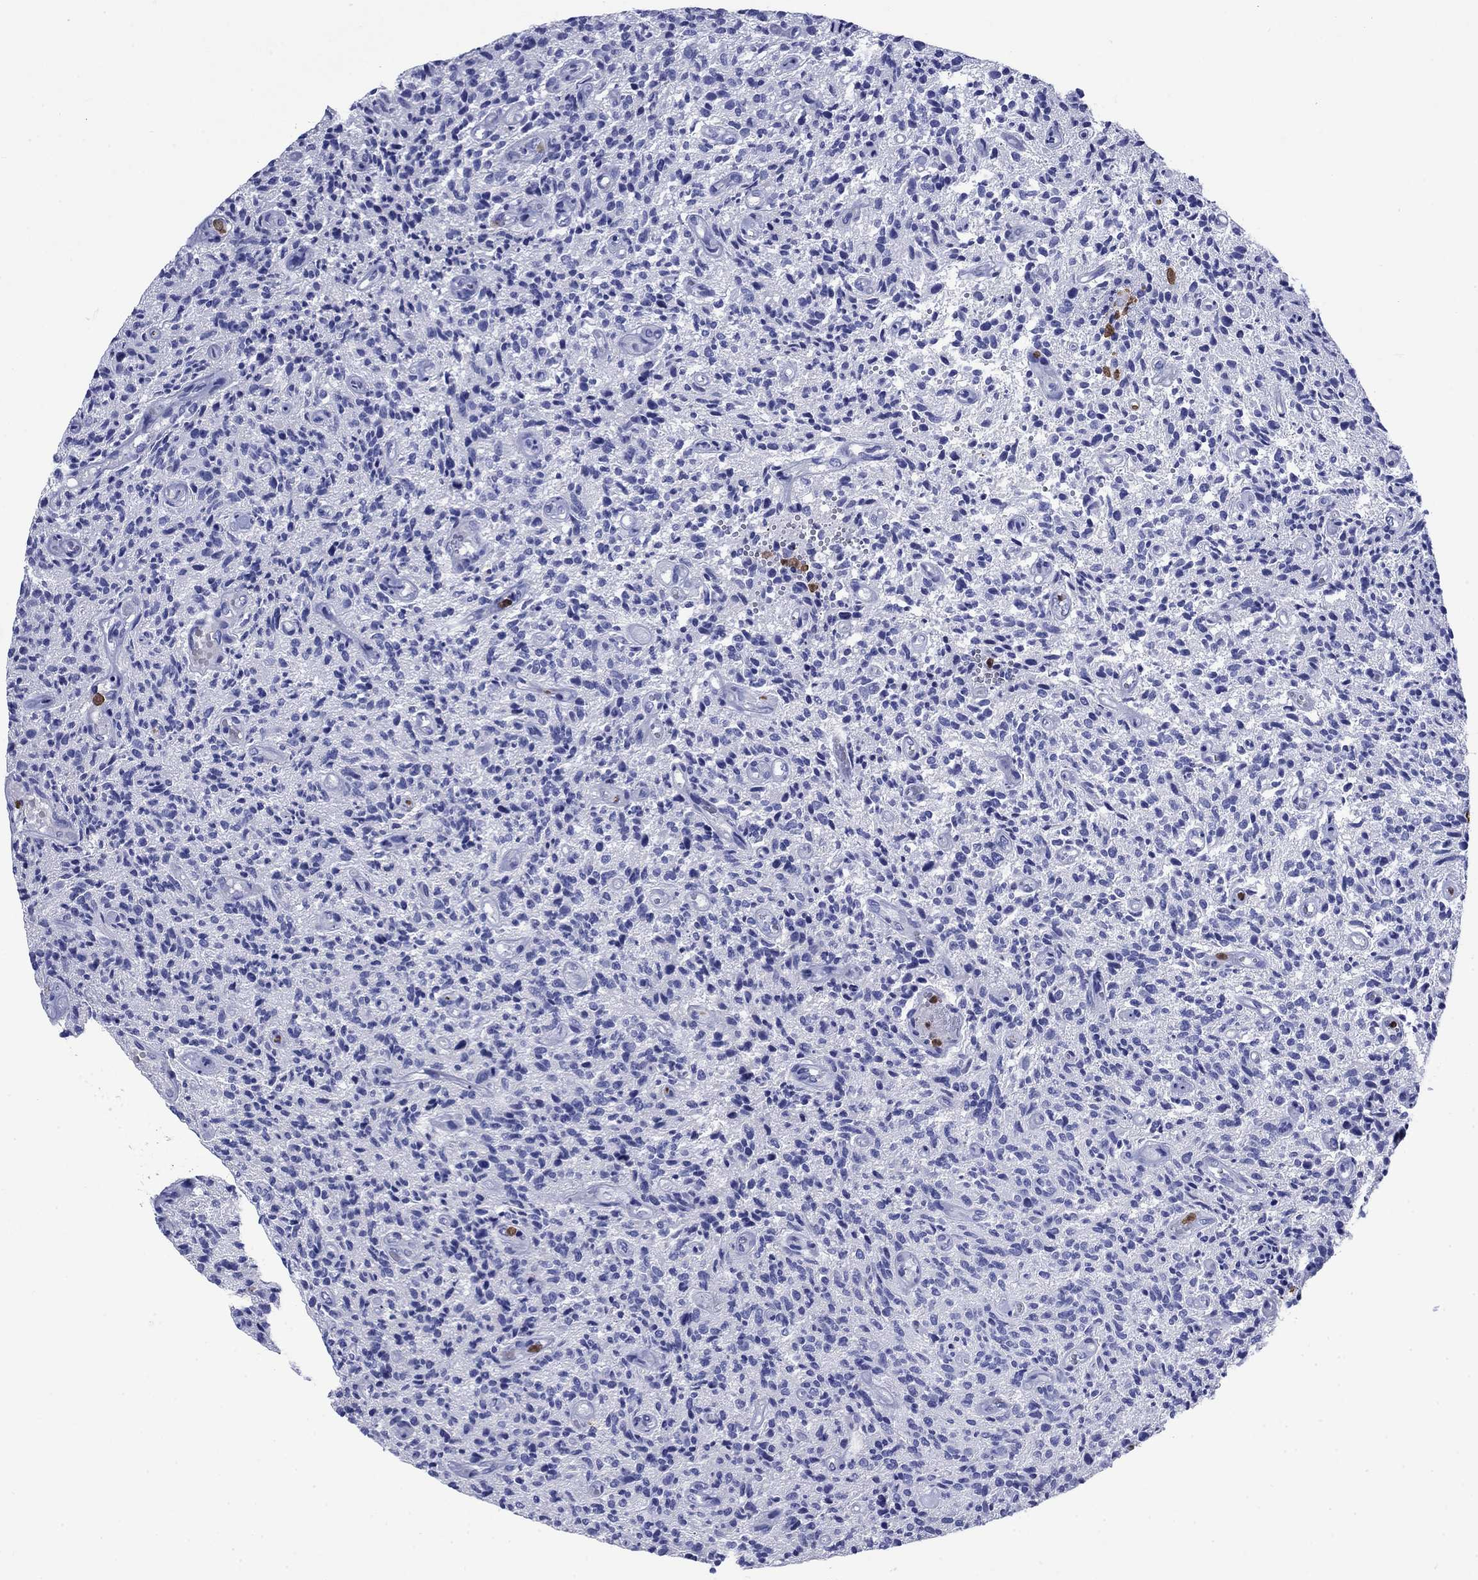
{"staining": {"intensity": "negative", "quantity": "none", "location": "none"}, "tissue": "glioma", "cell_type": "Tumor cells", "image_type": "cancer", "snomed": [{"axis": "morphology", "description": "Glioma, malignant, High grade"}, {"axis": "topography", "description": "Brain"}], "caption": "Image shows no significant protein positivity in tumor cells of glioma.", "gene": "TFR2", "patient": {"sex": "male", "age": 64}}